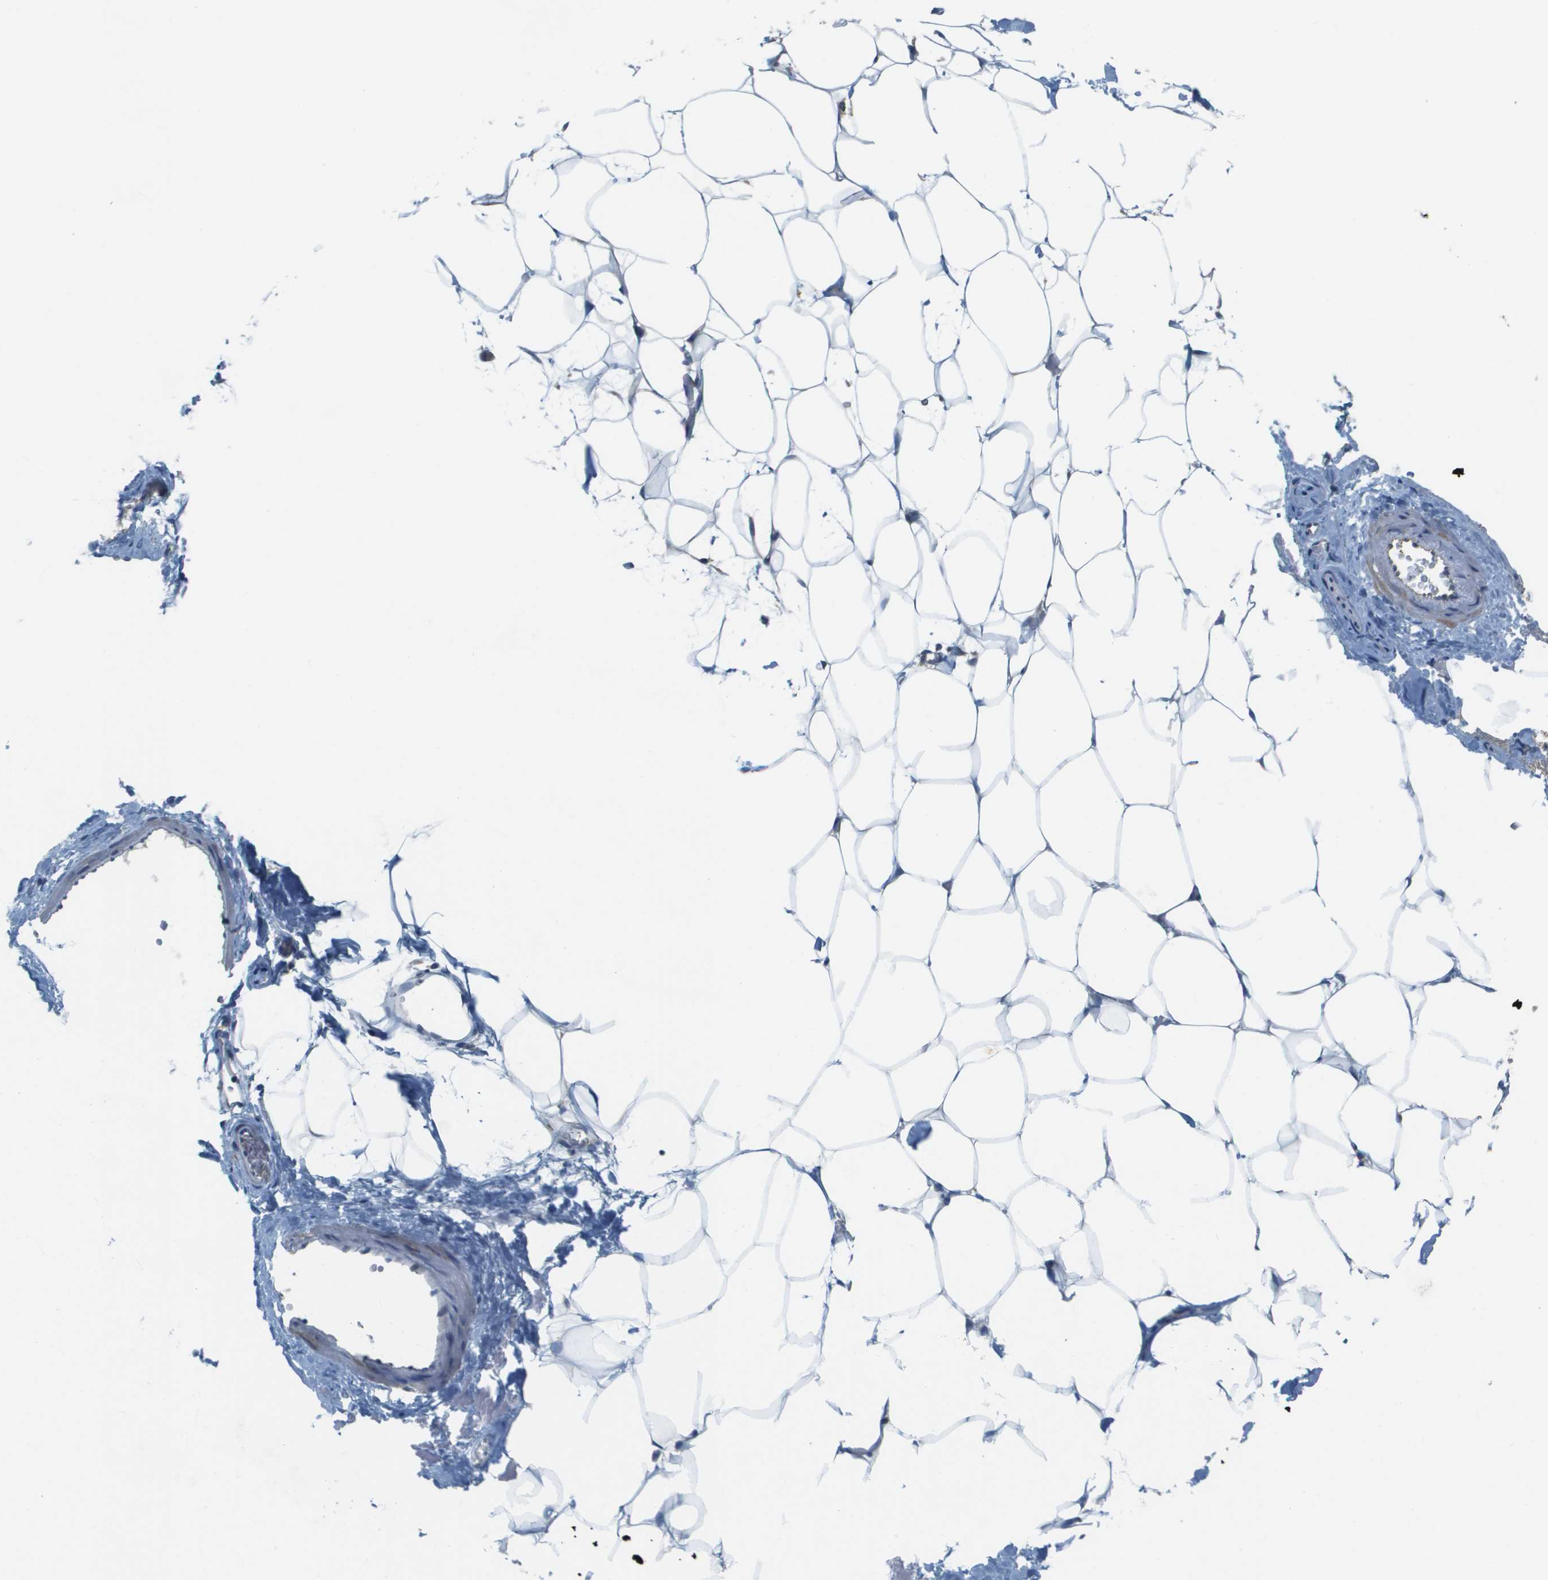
{"staining": {"intensity": "negative", "quantity": "none", "location": "none"}, "tissue": "adipose tissue", "cell_type": "Adipocytes", "image_type": "normal", "snomed": [{"axis": "morphology", "description": "Normal tissue, NOS"}, {"axis": "topography", "description": "Breast"}, {"axis": "topography", "description": "Adipose tissue"}], "caption": "DAB immunohistochemical staining of benign adipose tissue reveals no significant expression in adipocytes. The staining was performed using DAB to visualize the protein expression in brown, while the nuclei were stained in blue with hematoxylin (Magnification: 20x).", "gene": "CORO1B", "patient": {"sex": "female", "age": 25}}